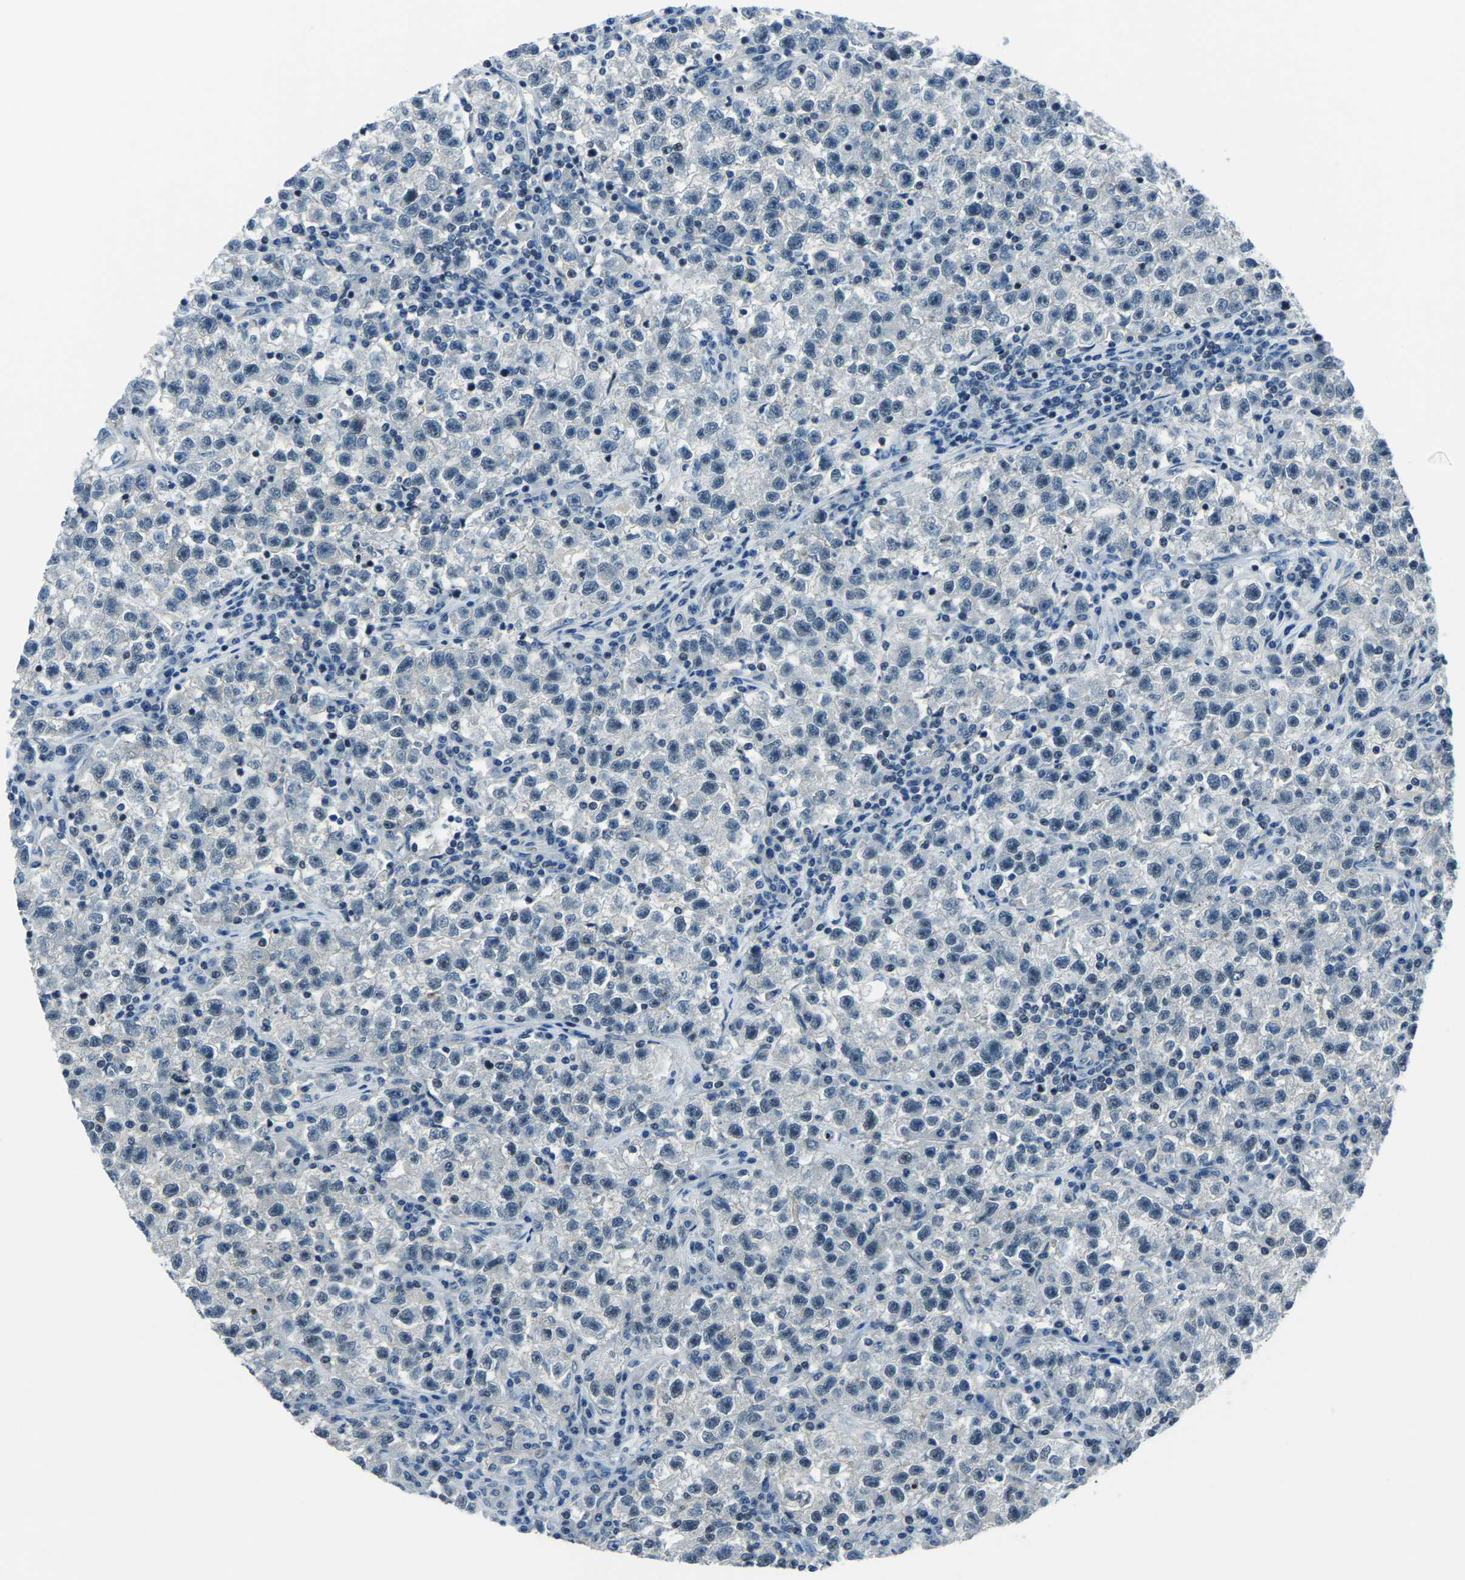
{"staining": {"intensity": "negative", "quantity": "none", "location": "none"}, "tissue": "testis cancer", "cell_type": "Tumor cells", "image_type": "cancer", "snomed": [{"axis": "morphology", "description": "Seminoma, NOS"}, {"axis": "topography", "description": "Testis"}], "caption": "An immunohistochemistry (IHC) photomicrograph of testis cancer (seminoma) is shown. There is no staining in tumor cells of testis cancer (seminoma).", "gene": "RRP1", "patient": {"sex": "male", "age": 22}}